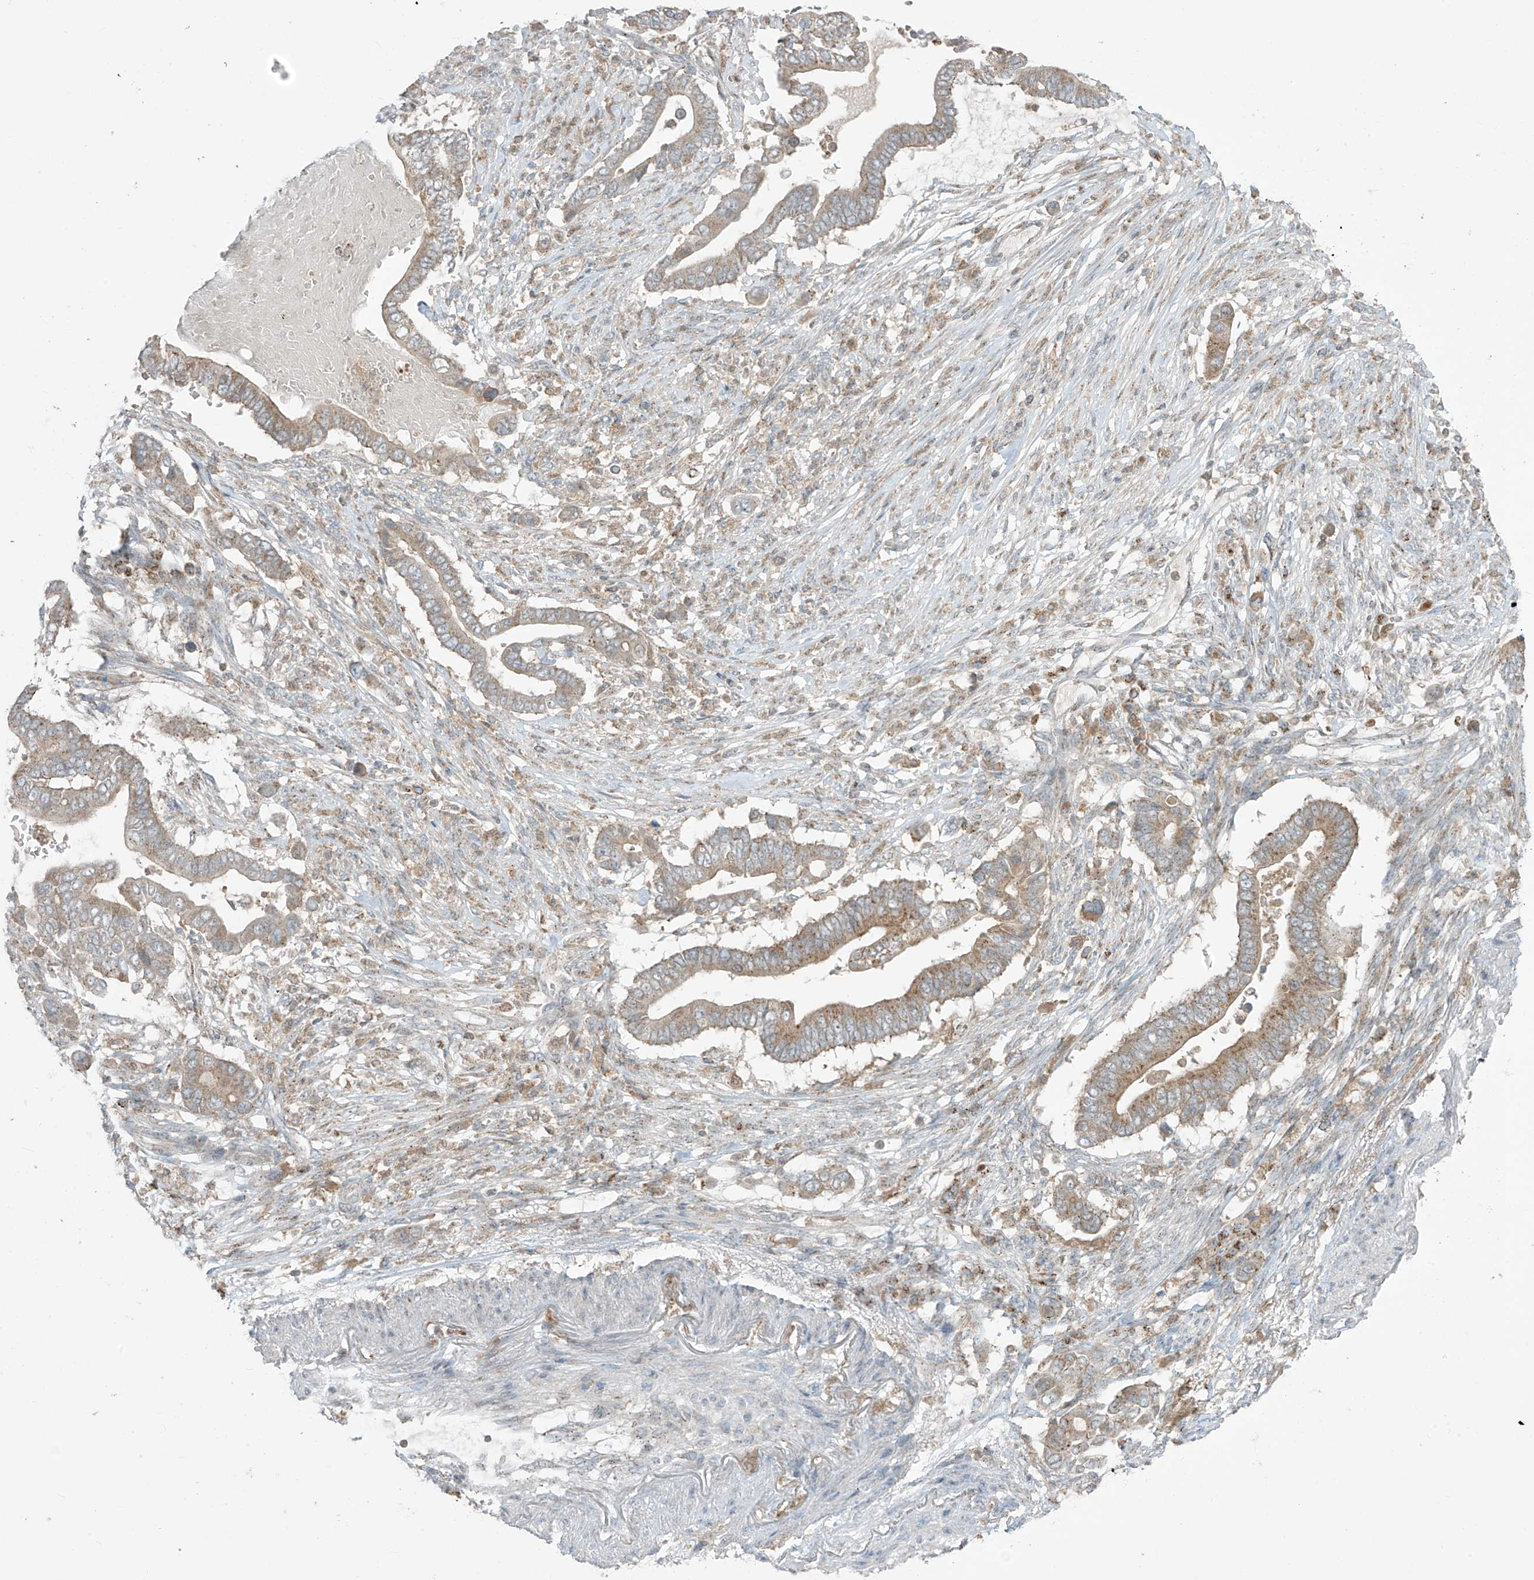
{"staining": {"intensity": "moderate", "quantity": "25%-75%", "location": "cytoplasmic/membranous"}, "tissue": "pancreatic cancer", "cell_type": "Tumor cells", "image_type": "cancer", "snomed": [{"axis": "morphology", "description": "Adenocarcinoma, NOS"}, {"axis": "topography", "description": "Pancreas"}], "caption": "Adenocarcinoma (pancreatic) stained with immunohistochemistry (IHC) reveals moderate cytoplasmic/membranous expression in approximately 25%-75% of tumor cells.", "gene": "PARVG", "patient": {"sex": "male", "age": 68}}